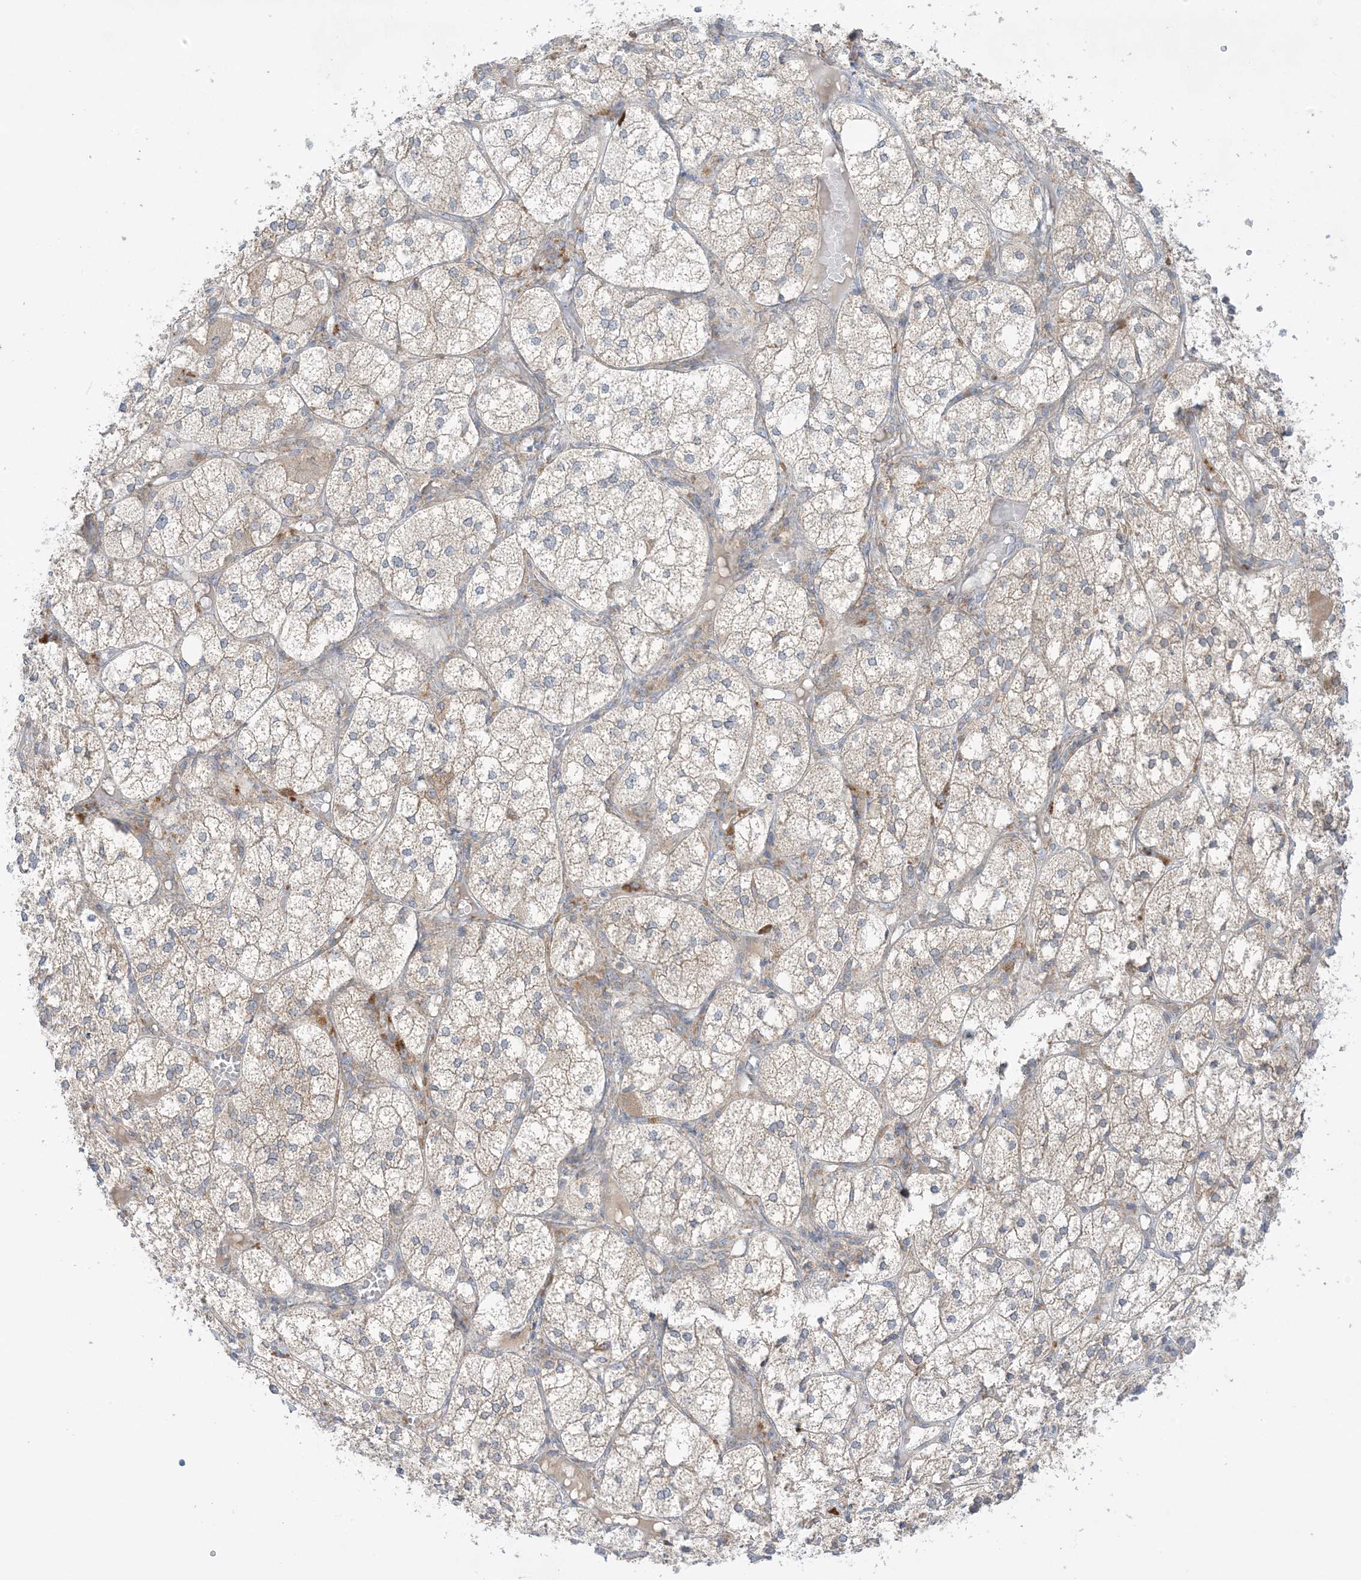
{"staining": {"intensity": "moderate", "quantity": "<25%", "location": "cytoplasmic/membranous"}, "tissue": "adrenal gland", "cell_type": "Glandular cells", "image_type": "normal", "snomed": [{"axis": "morphology", "description": "Normal tissue, NOS"}, {"axis": "topography", "description": "Adrenal gland"}], "caption": "High-power microscopy captured an immunohistochemistry histopathology image of normal adrenal gland, revealing moderate cytoplasmic/membranous expression in approximately <25% of glandular cells.", "gene": "RPP40", "patient": {"sex": "female", "age": 61}}